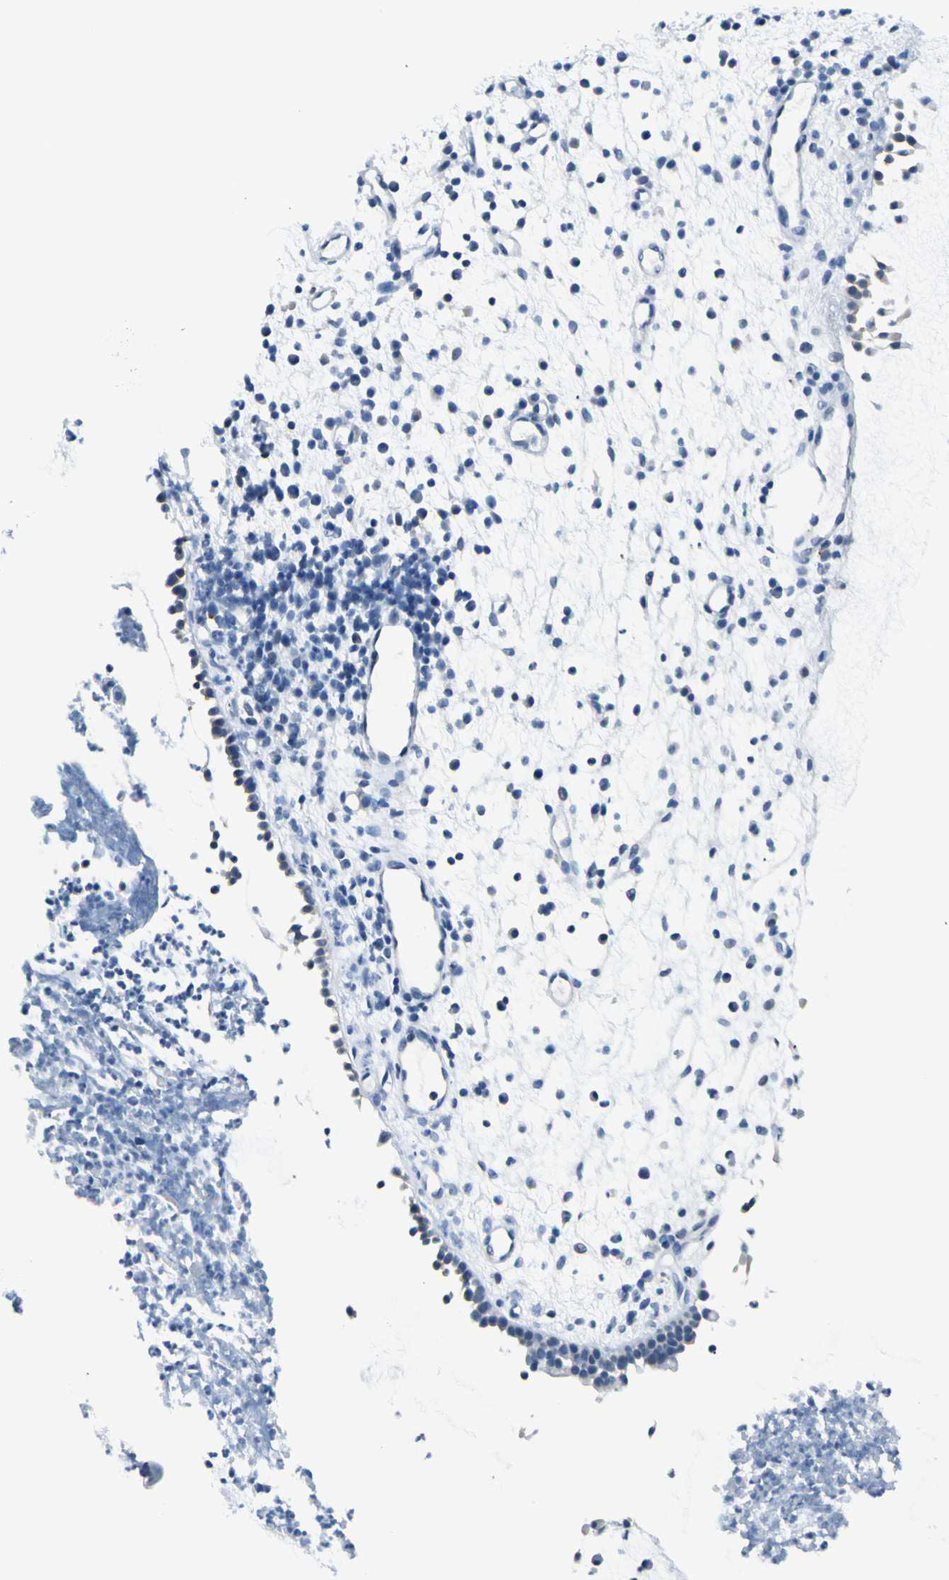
{"staining": {"intensity": "negative", "quantity": "none", "location": "none"}, "tissue": "nasopharynx", "cell_type": "Respiratory epithelial cells", "image_type": "normal", "snomed": [{"axis": "morphology", "description": "Normal tissue, NOS"}, {"axis": "topography", "description": "Nasopharynx"}], "caption": "IHC histopathology image of normal nasopharynx: human nasopharynx stained with DAB displays no significant protein positivity in respiratory epithelial cells. Brightfield microscopy of immunohistochemistry (IHC) stained with DAB (brown) and hematoxylin (blue), captured at high magnification.", "gene": "PEBP1", "patient": {"sex": "female", "age": 51}}